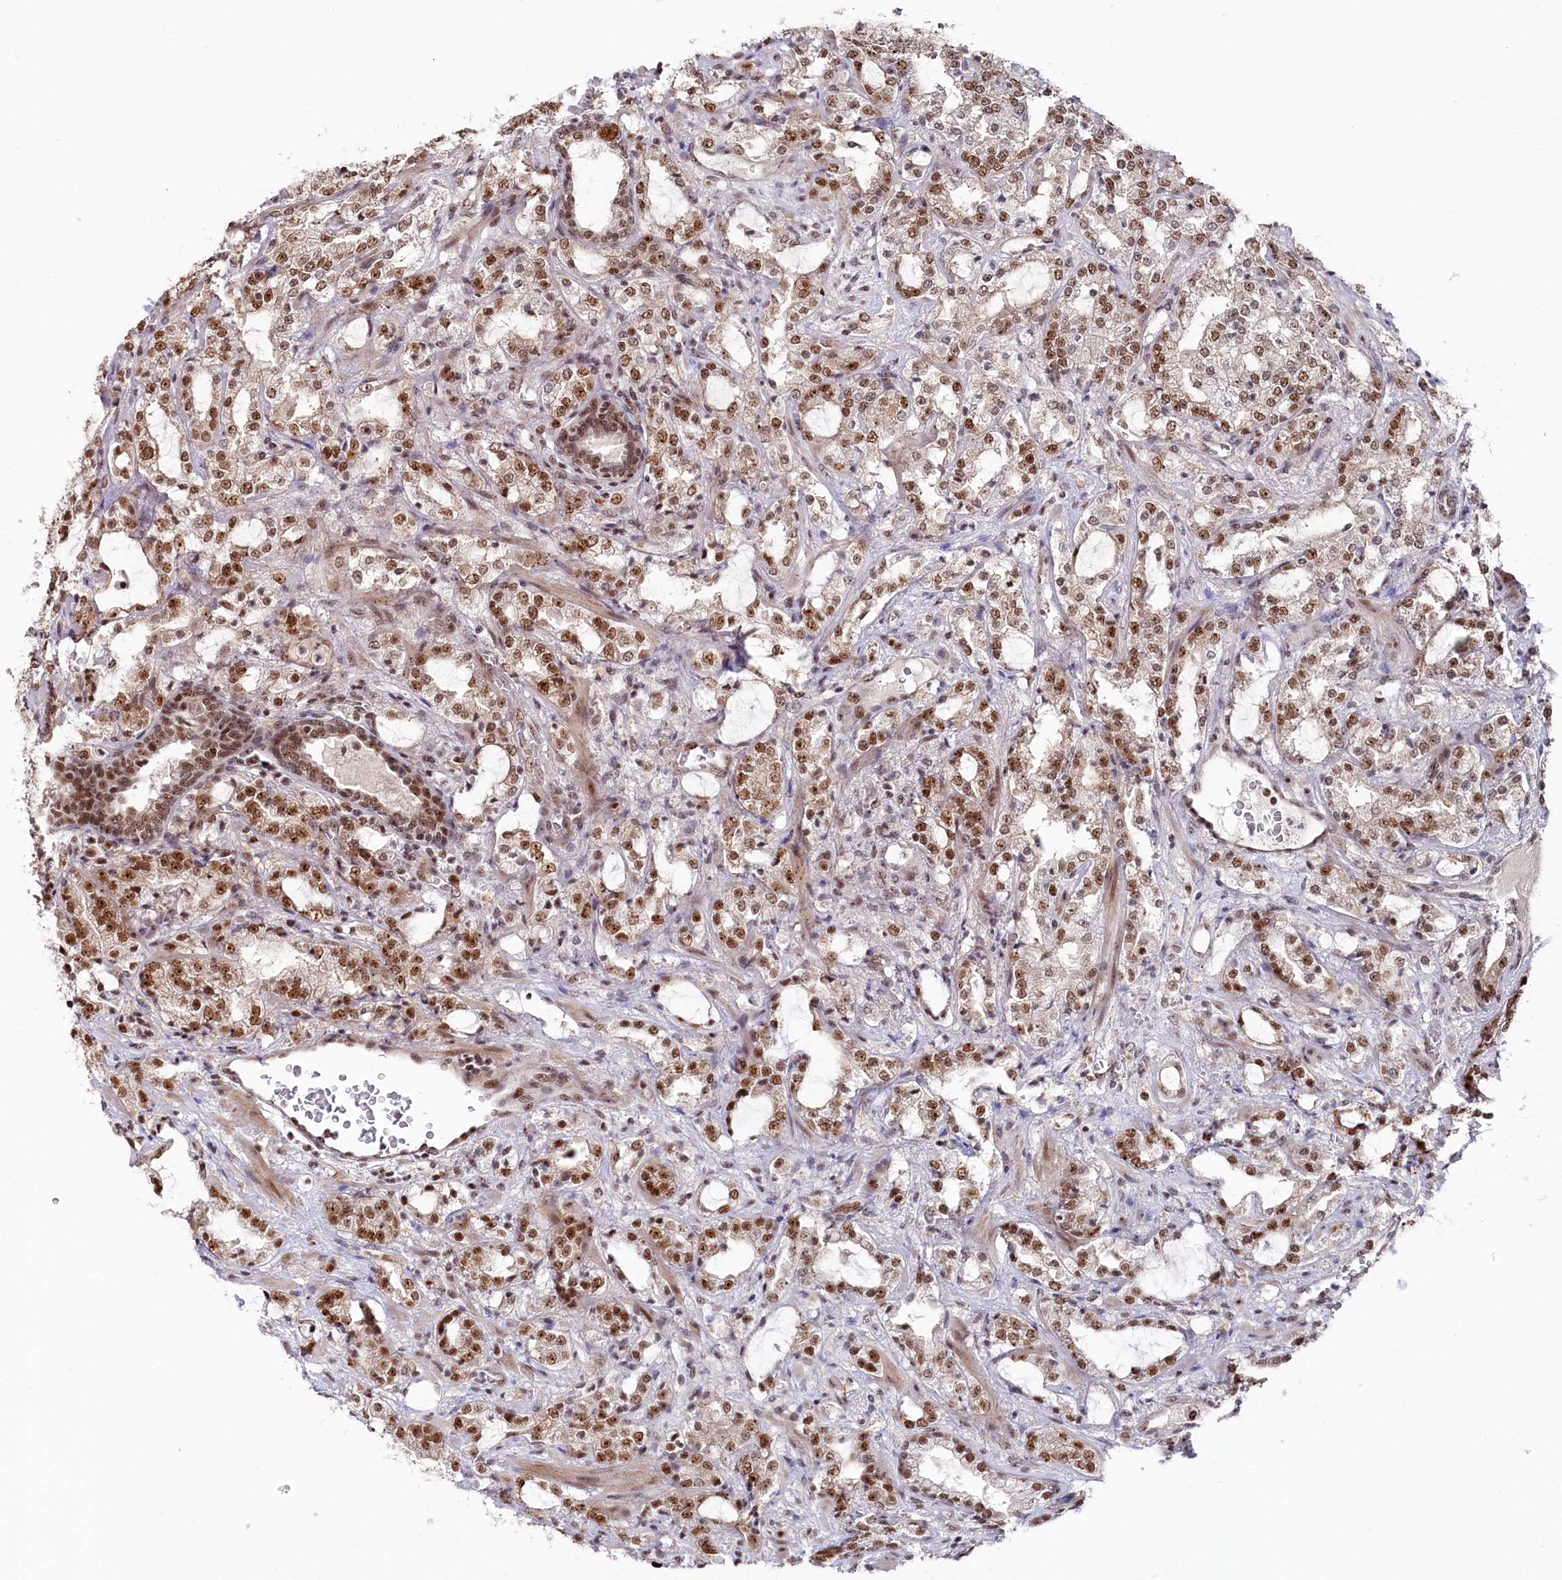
{"staining": {"intensity": "moderate", "quantity": ">75%", "location": "nuclear"}, "tissue": "prostate cancer", "cell_type": "Tumor cells", "image_type": "cancer", "snomed": [{"axis": "morphology", "description": "Adenocarcinoma, High grade"}, {"axis": "topography", "description": "Prostate"}], "caption": "Protein staining exhibits moderate nuclear expression in approximately >75% of tumor cells in prostate cancer (high-grade adenocarcinoma). (Brightfield microscopy of DAB IHC at high magnification).", "gene": "POLR2H", "patient": {"sex": "male", "age": 64}}